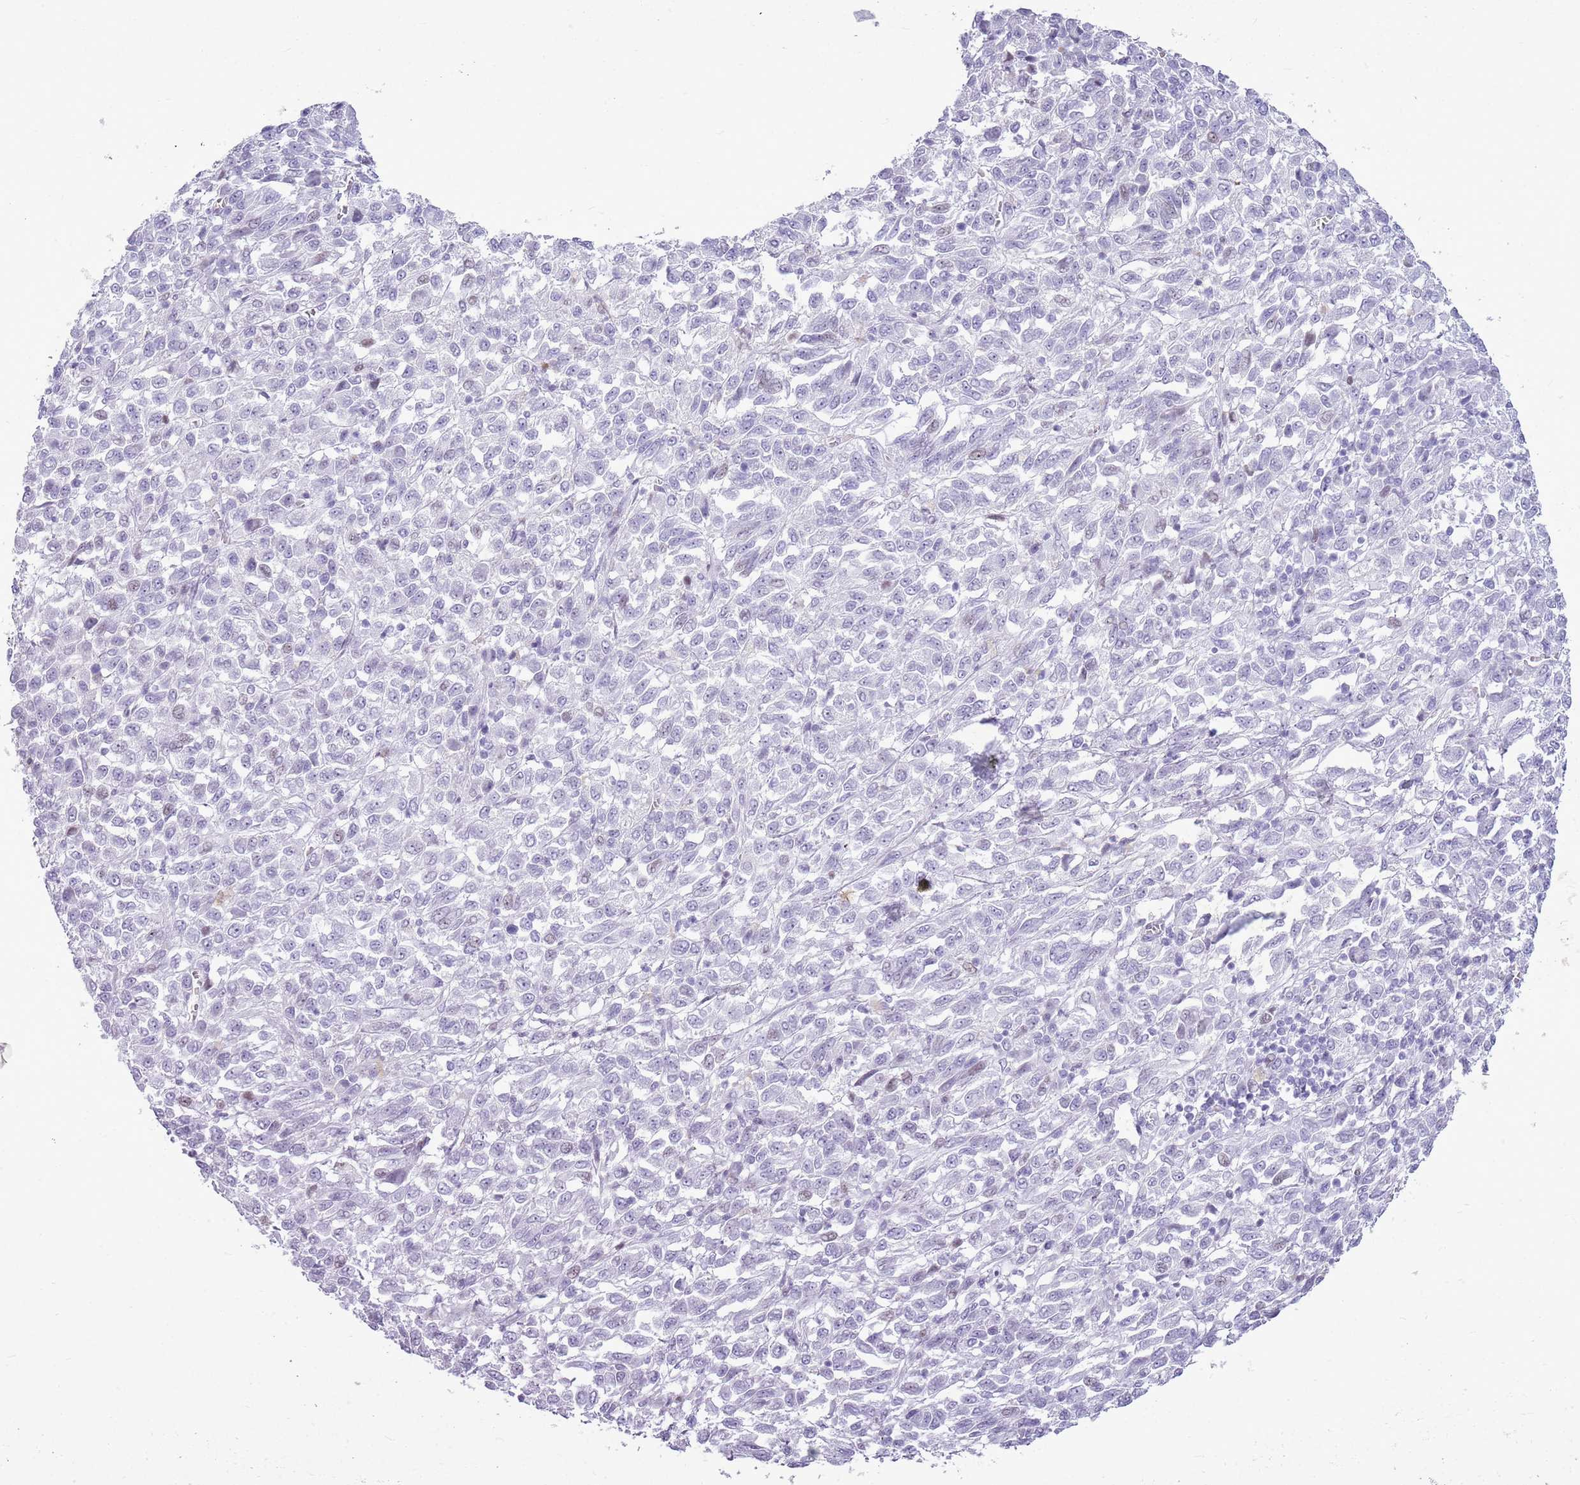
{"staining": {"intensity": "negative", "quantity": "none", "location": "none"}, "tissue": "melanoma", "cell_type": "Tumor cells", "image_type": "cancer", "snomed": [{"axis": "morphology", "description": "Malignant melanoma, Metastatic site"}, {"axis": "topography", "description": "Lung"}], "caption": "The micrograph shows no significant expression in tumor cells of melanoma.", "gene": "ASIP", "patient": {"sex": "male", "age": 64}}